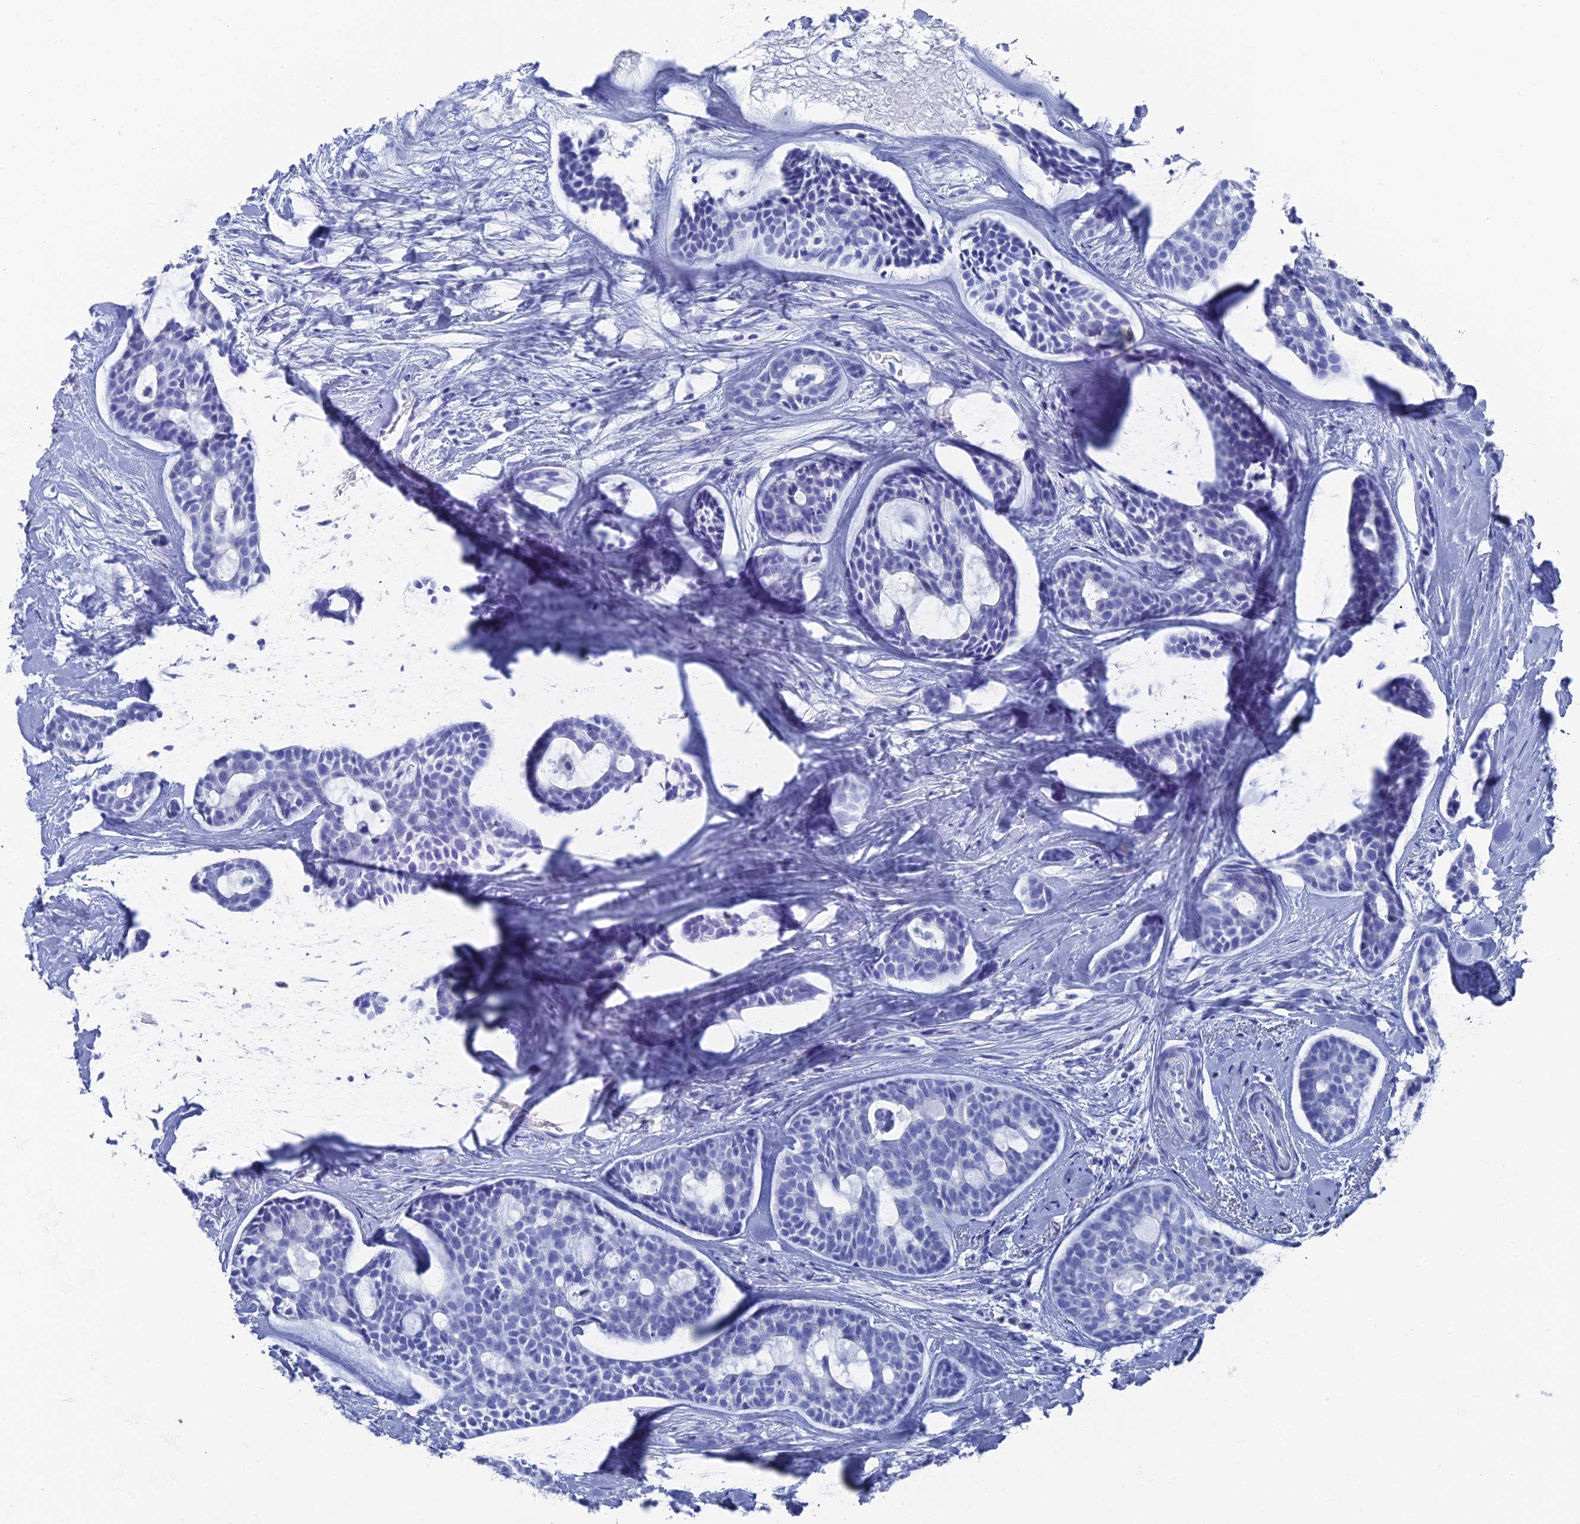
{"staining": {"intensity": "negative", "quantity": "none", "location": "none"}, "tissue": "head and neck cancer", "cell_type": "Tumor cells", "image_type": "cancer", "snomed": [{"axis": "morphology", "description": "Normal tissue, NOS"}, {"axis": "morphology", "description": "Adenocarcinoma, NOS"}, {"axis": "topography", "description": "Subcutis"}, {"axis": "topography", "description": "Nasopharynx"}, {"axis": "topography", "description": "Head-Neck"}], "caption": "High power microscopy histopathology image of an immunohistochemistry micrograph of adenocarcinoma (head and neck), revealing no significant expression in tumor cells.", "gene": "ENPP3", "patient": {"sex": "female", "age": 73}}